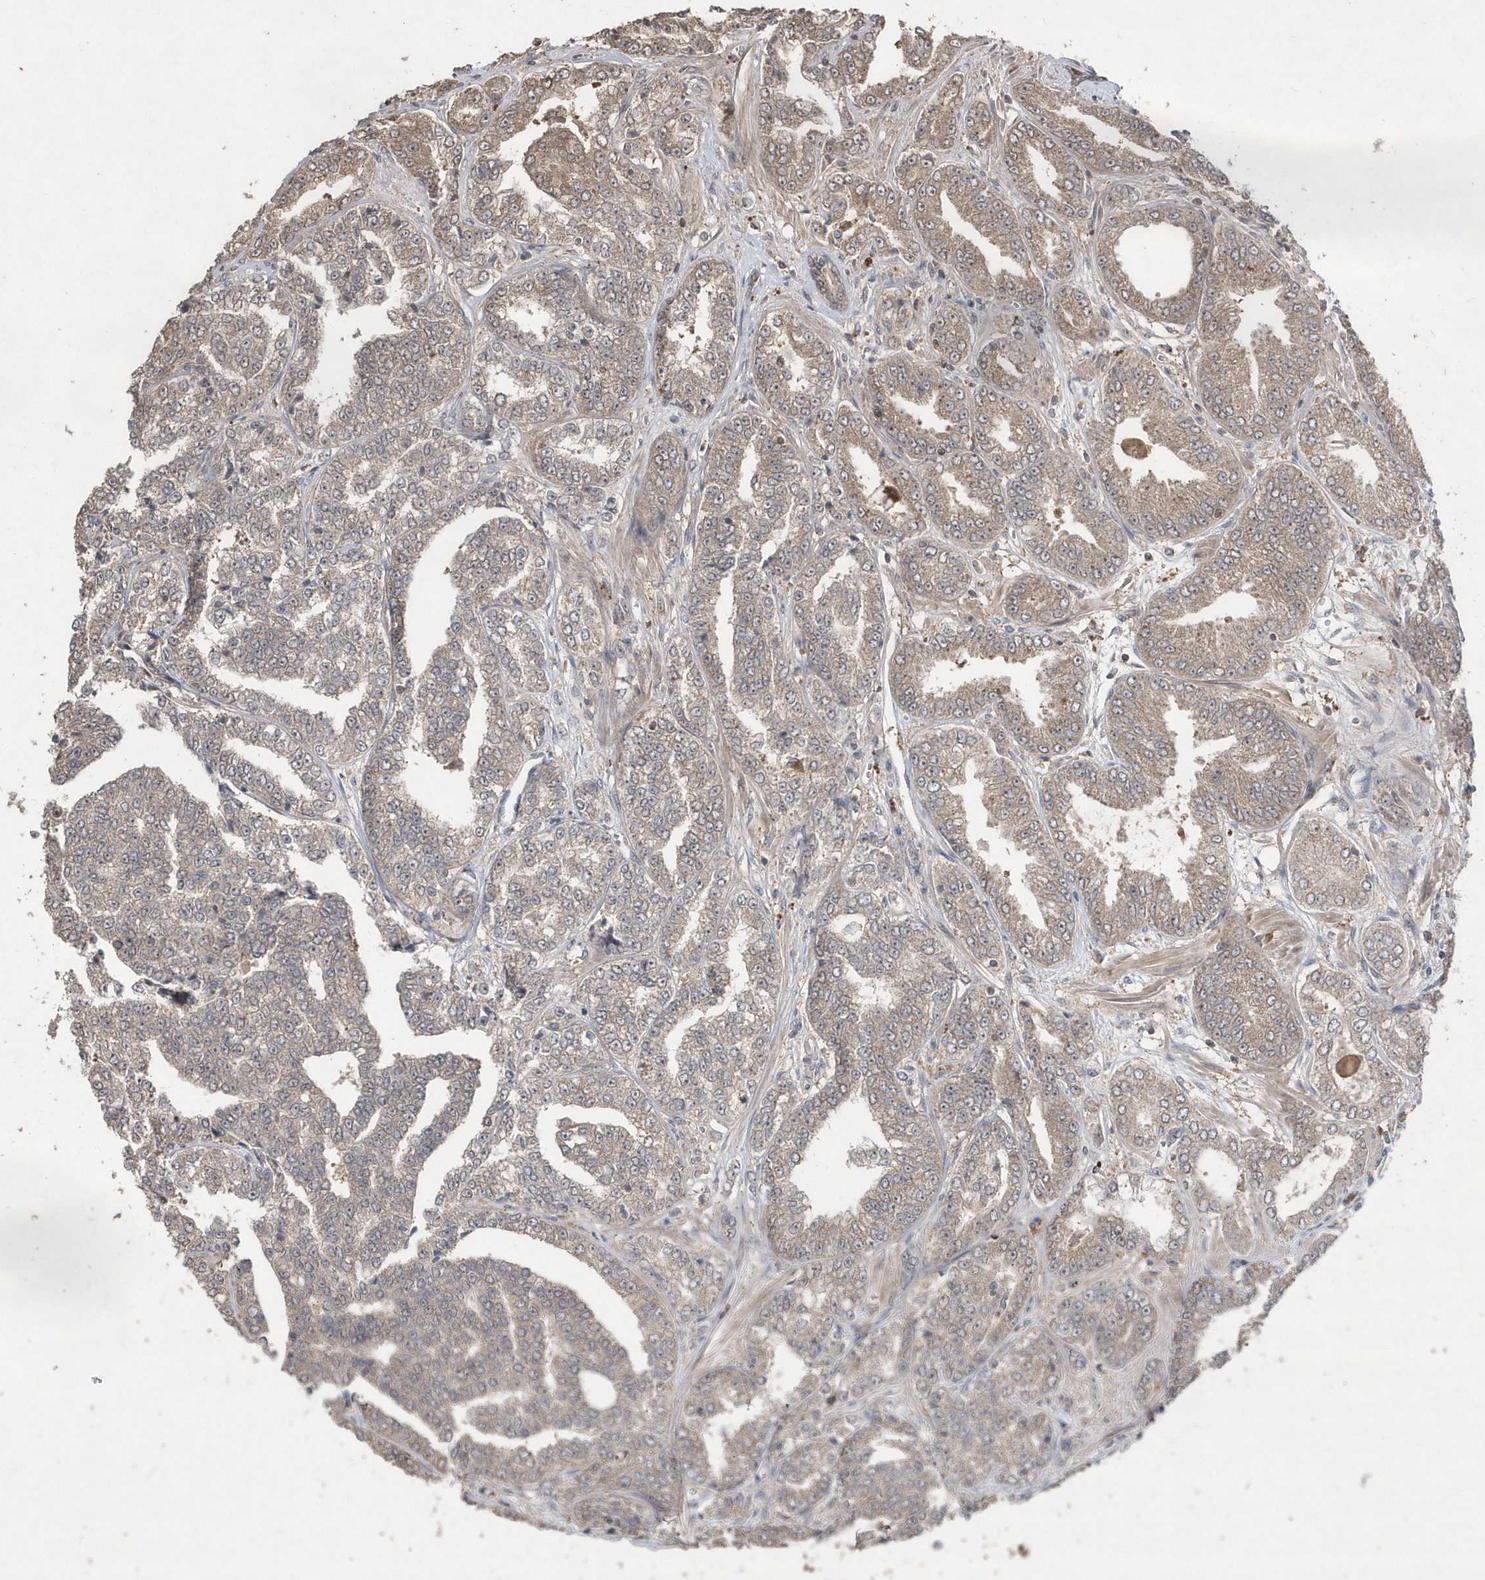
{"staining": {"intensity": "moderate", "quantity": ">75%", "location": "cytoplasmic/membranous"}, "tissue": "prostate cancer", "cell_type": "Tumor cells", "image_type": "cancer", "snomed": [{"axis": "morphology", "description": "Adenocarcinoma, High grade"}, {"axis": "topography", "description": "Prostate"}], "caption": "There is medium levels of moderate cytoplasmic/membranous positivity in tumor cells of prostate cancer, as demonstrated by immunohistochemical staining (brown color).", "gene": "GEMIN6", "patient": {"sex": "male", "age": 71}}